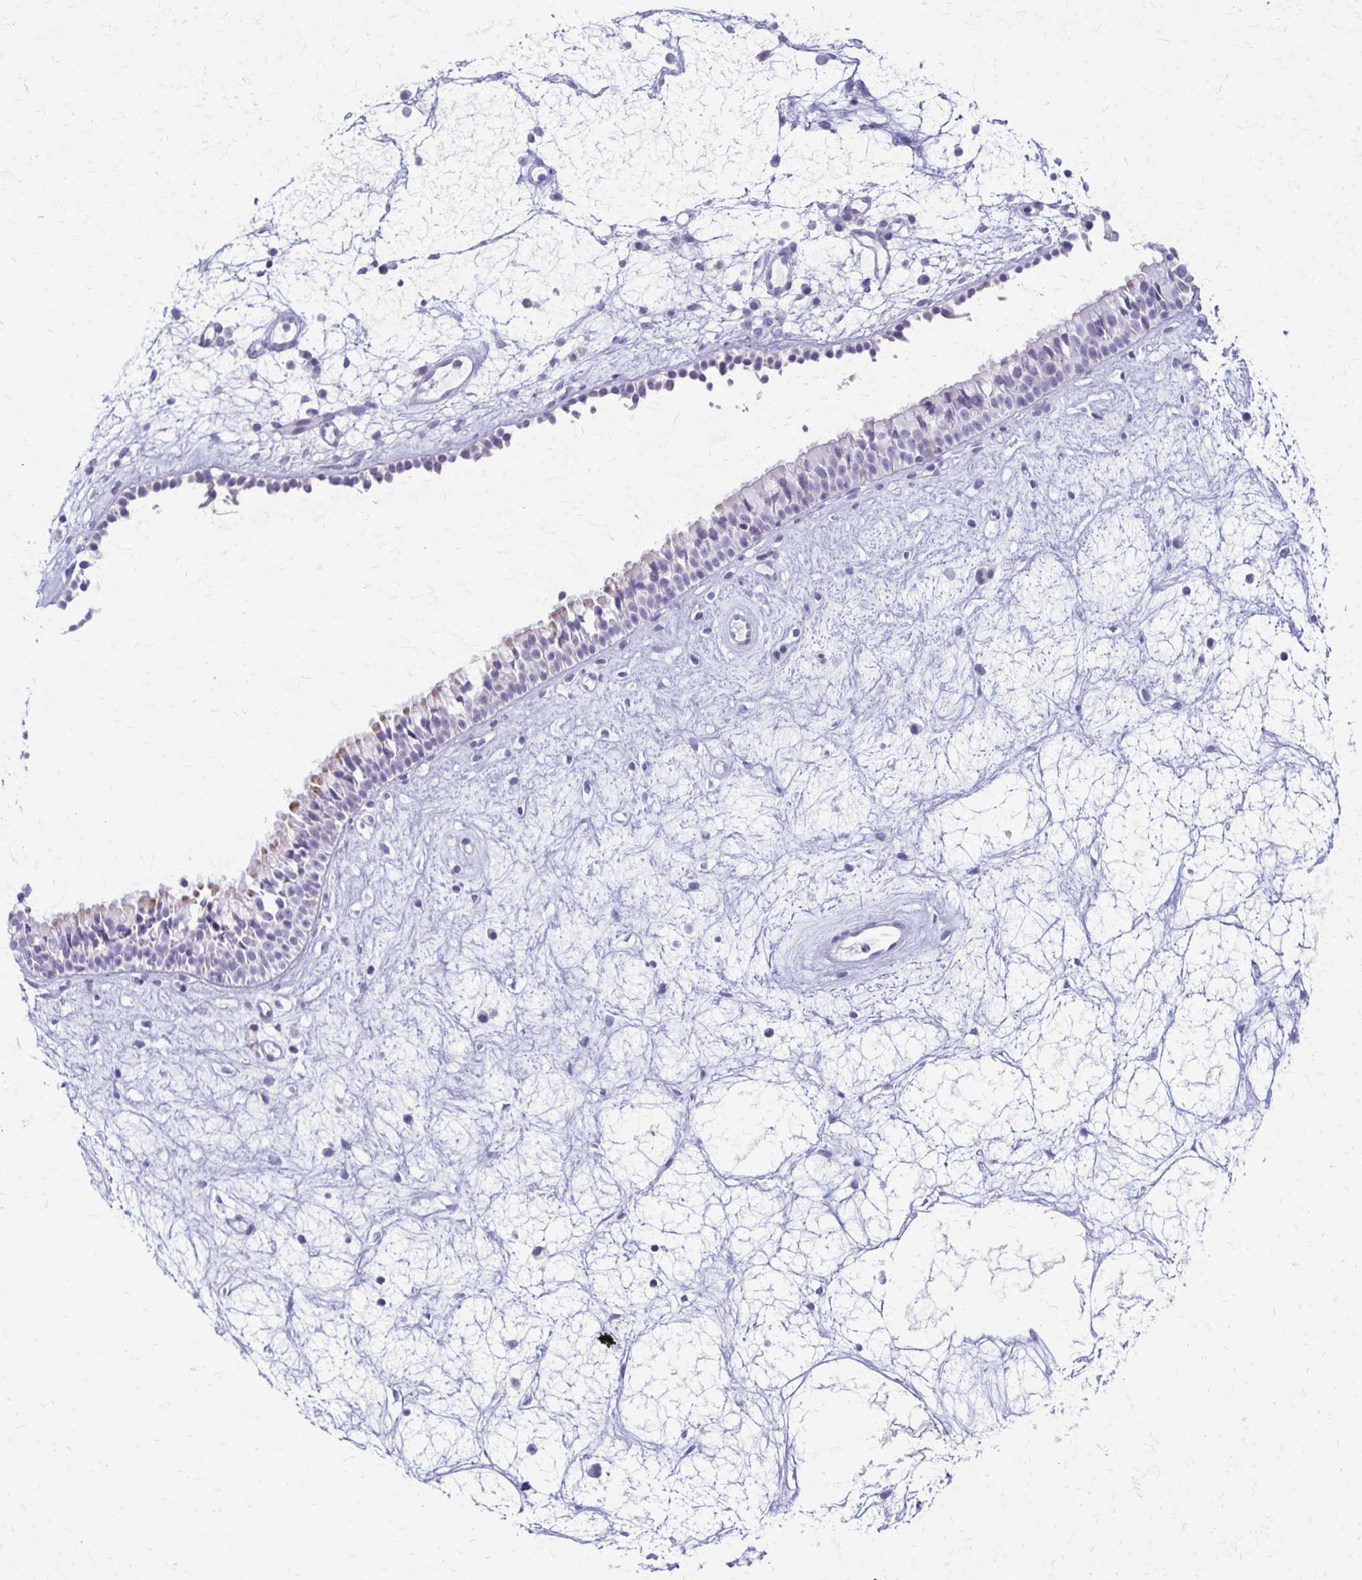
{"staining": {"intensity": "moderate", "quantity": "<25%", "location": "cytoplasmic/membranous"}, "tissue": "nasopharynx", "cell_type": "Respiratory epithelial cells", "image_type": "normal", "snomed": [{"axis": "morphology", "description": "Normal tissue, NOS"}, {"axis": "topography", "description": "Nasopharynx"}], "caption": "Protein expression analysis of benign nasopharynx reveals moderate cytoplasmic/membranous staining in approximately <25% of respiratory epithelial cells.", "gene": "FCGR2A", "patient": {"sex": "male", "age": 69}}